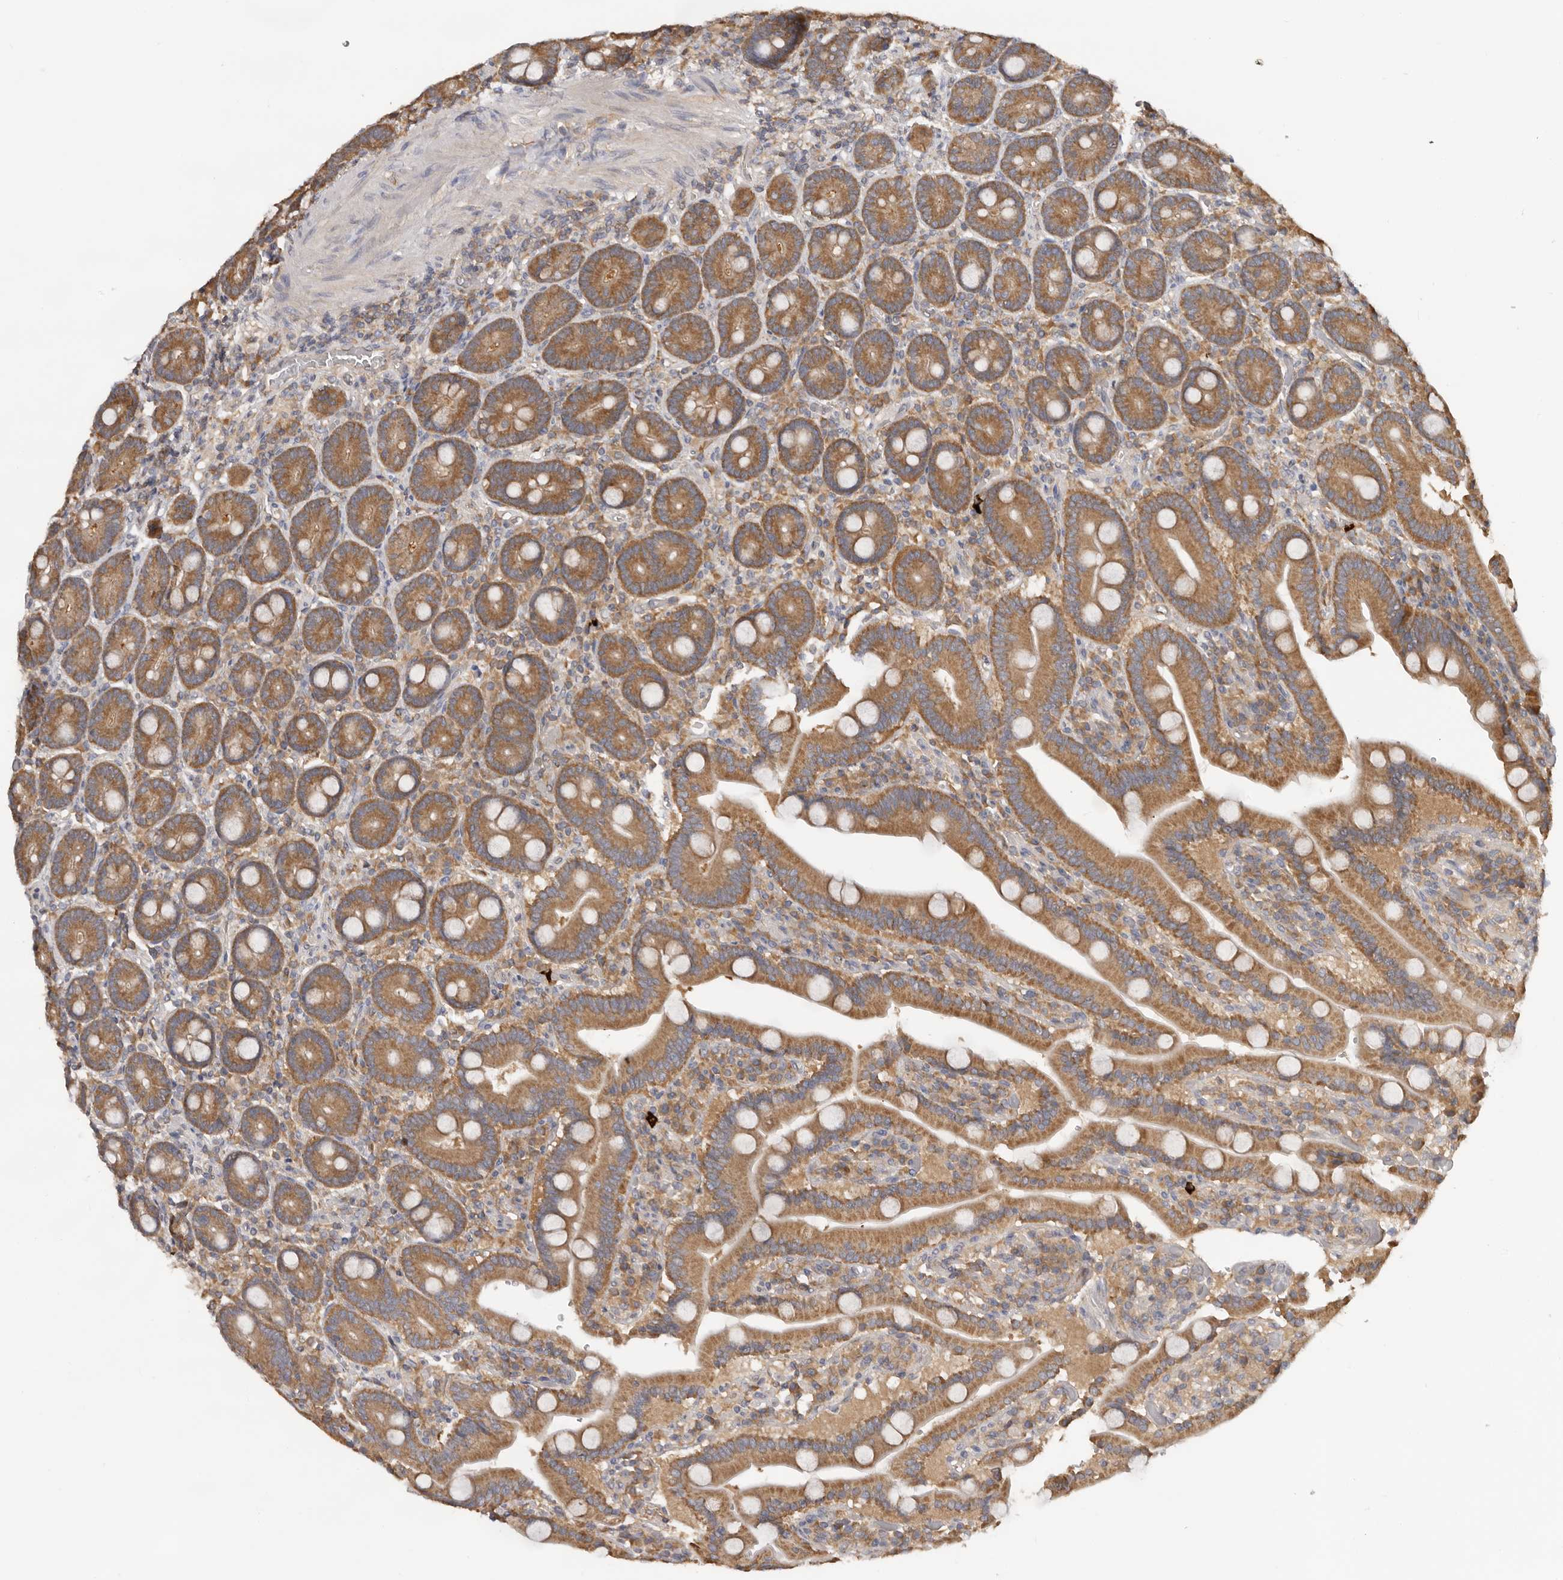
{"staining": {"intensity": "moderate", "quantity": ">75%", "location": "cytoplasmic/membranous"}, "tissue": "duodenum", "cell_type": "Glandular cells", "image_type": "normal", "snomed": [{"axis": "morphology", "description": "Normal tissue, NOS"}, {"axis": "topography", "description": "Duodenum"}], "caption": "Protein staining by immunohistochemistry shows moderate cytoplasmic/membranous positivity in approximately >75% of glandular cells in normal duodenum.", "gene": "PPP1R42", "patient": {"sex": "female", "age": 62}}